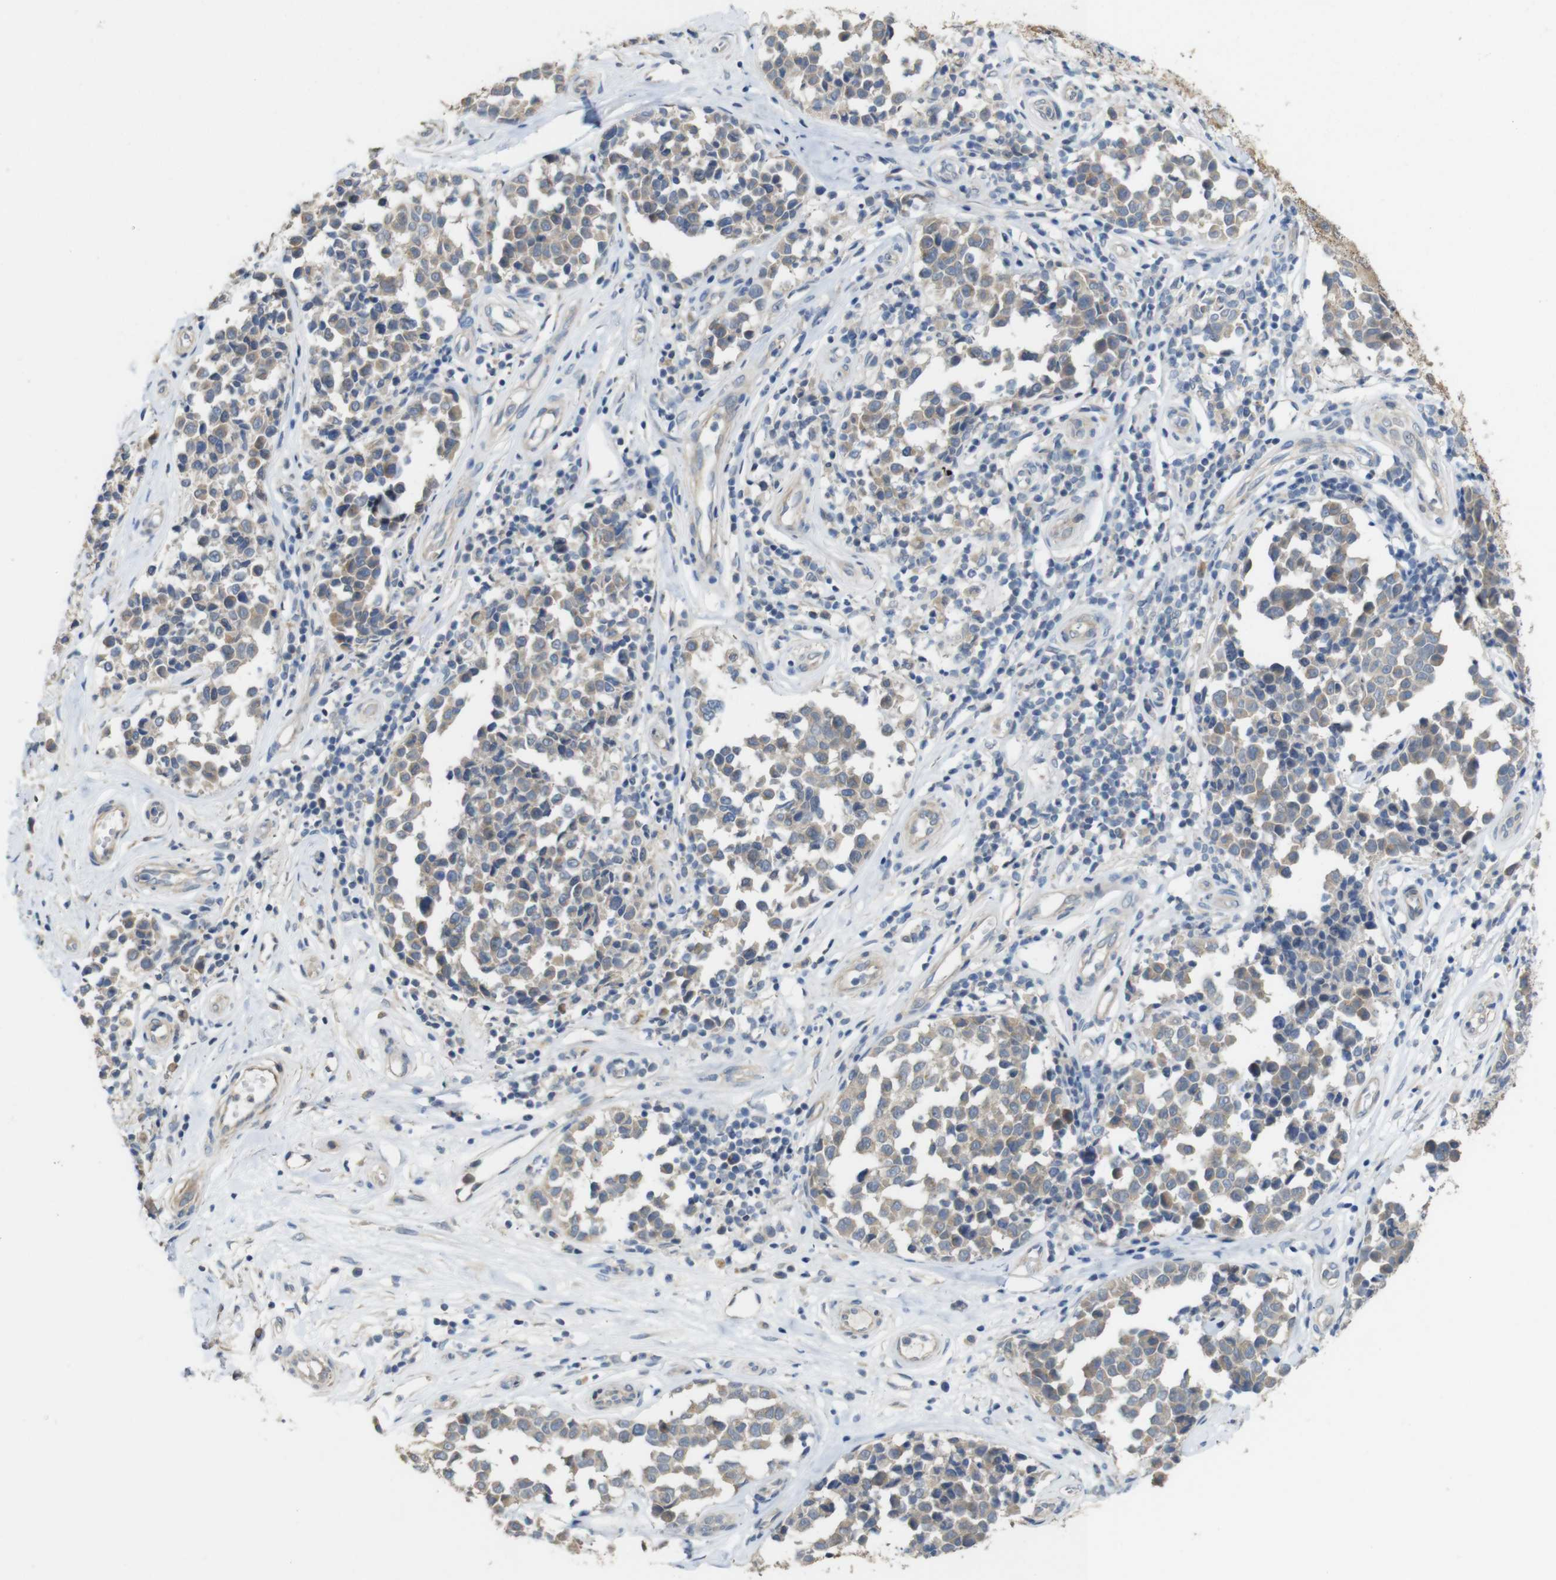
{"staining": {"intensity": "weak", "quantity": ">75%", "location": "cytoplasmic/membranous"}, "tissue": "melanoma", "cell_type": "Tumor cells", "image_type": "cancer", "snomed": [{"axis": "morphology", "description": "Malignant melanoma, NOS"}, {"axis": "topography", "description": "Skin"}], "caption": "Approximately >75% of tumor cells in melanoma show weak cytoplasmic/membranous protein expression as visualized by brown immunohistochemical staining.", "gene": "CDC34", "patient": {"sex": "female", "age": 64}}